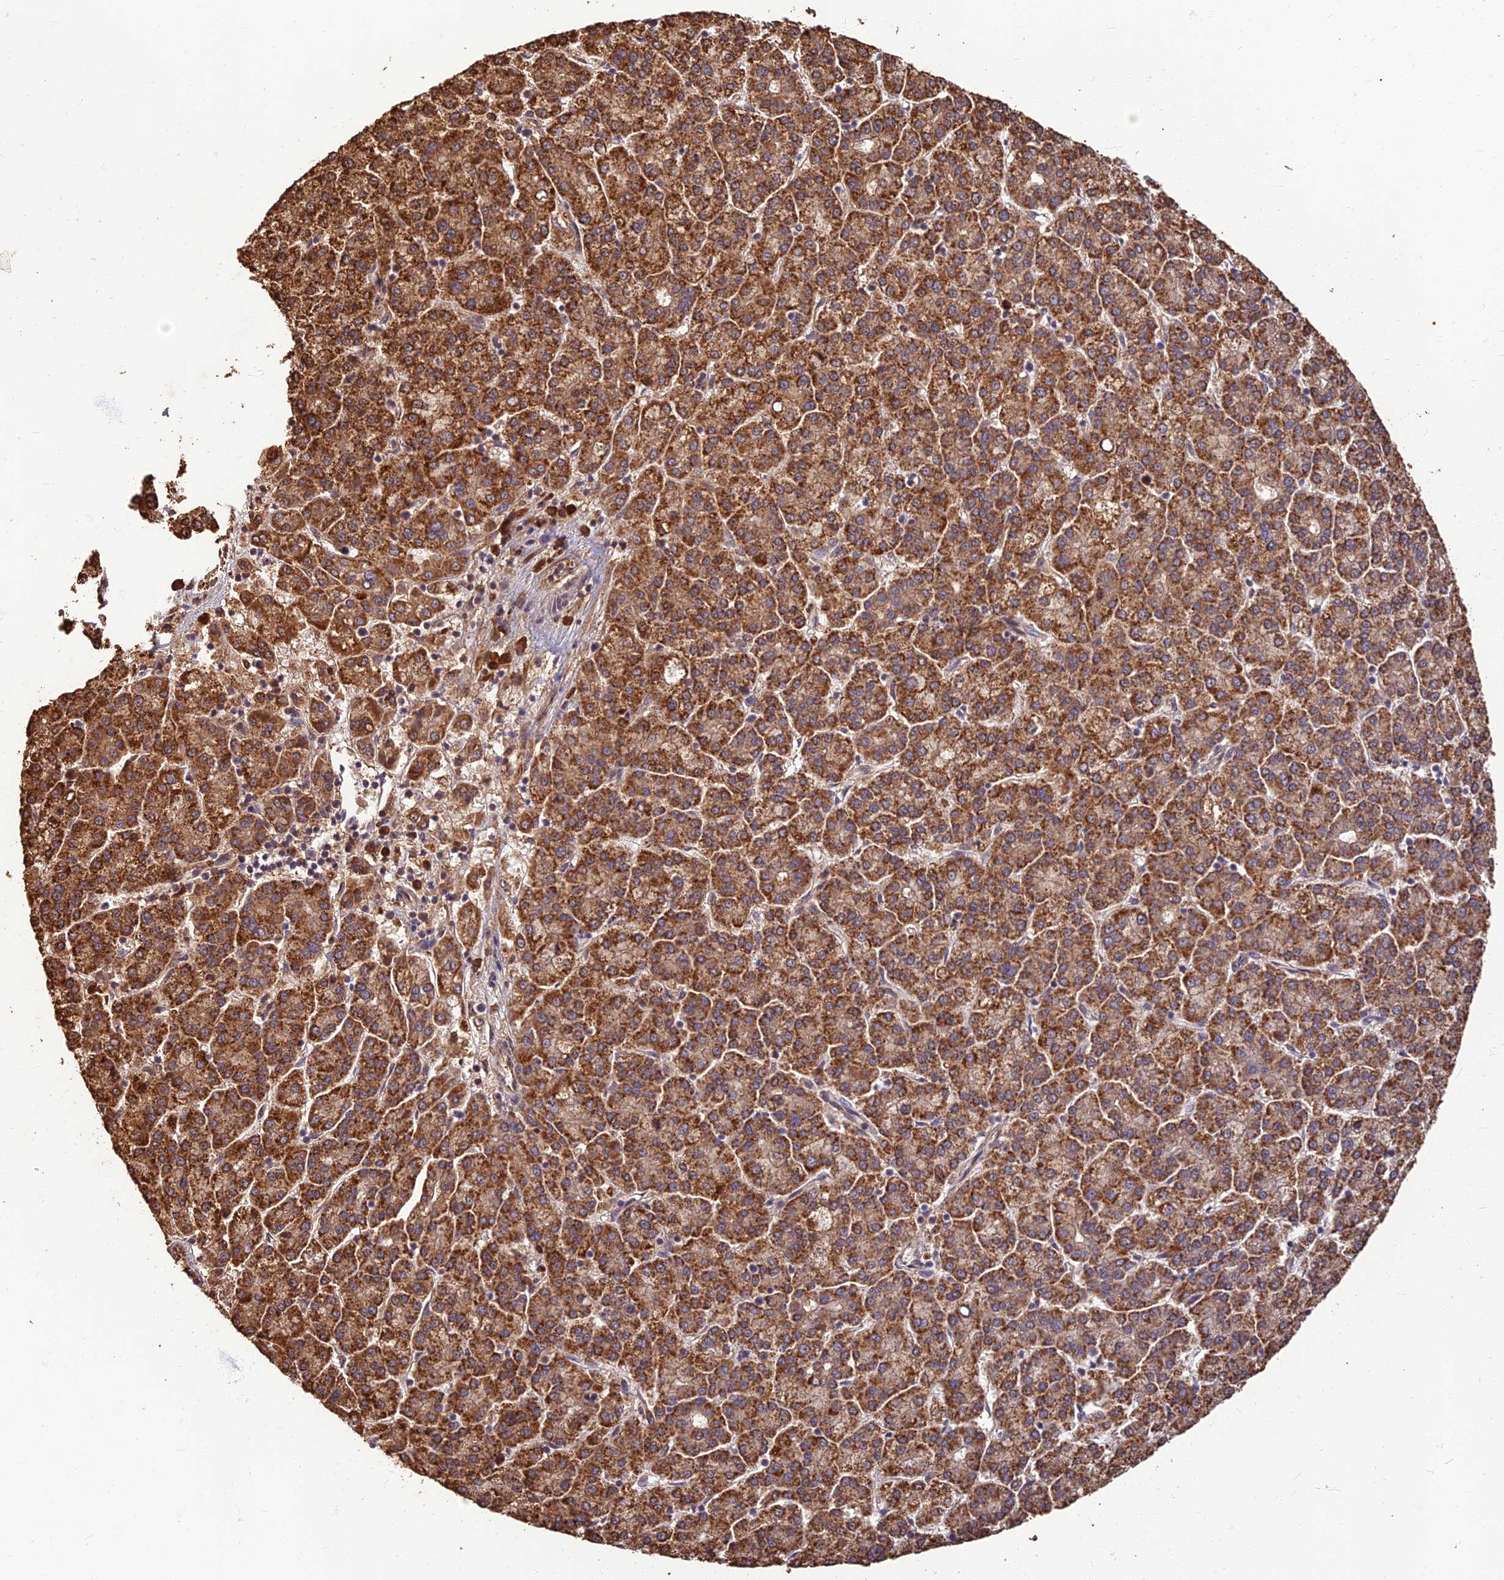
{"staining": {"intensity": "strong", "quantity": ">75%", "location": "cytoplasmic/membranous"}, "tissue": "liver cancer", "cell_type": "Tumor cells", "image_type": "cancer", "snomed": [{"axis": "morphology", "description": "Carcinoma, Hepatocellular, NOS"}, {"axis": "topography", "description": "Liver"}], "caption": "About >75% of tumor cells in human liver hepatocellular carcinoma demonstrate strong cytoplasmic/membranous protein positivity as visualized by brown immunohistochemical staining.", "gene": "CORO1C", "patient": {"sex": "female", "age": 58}}